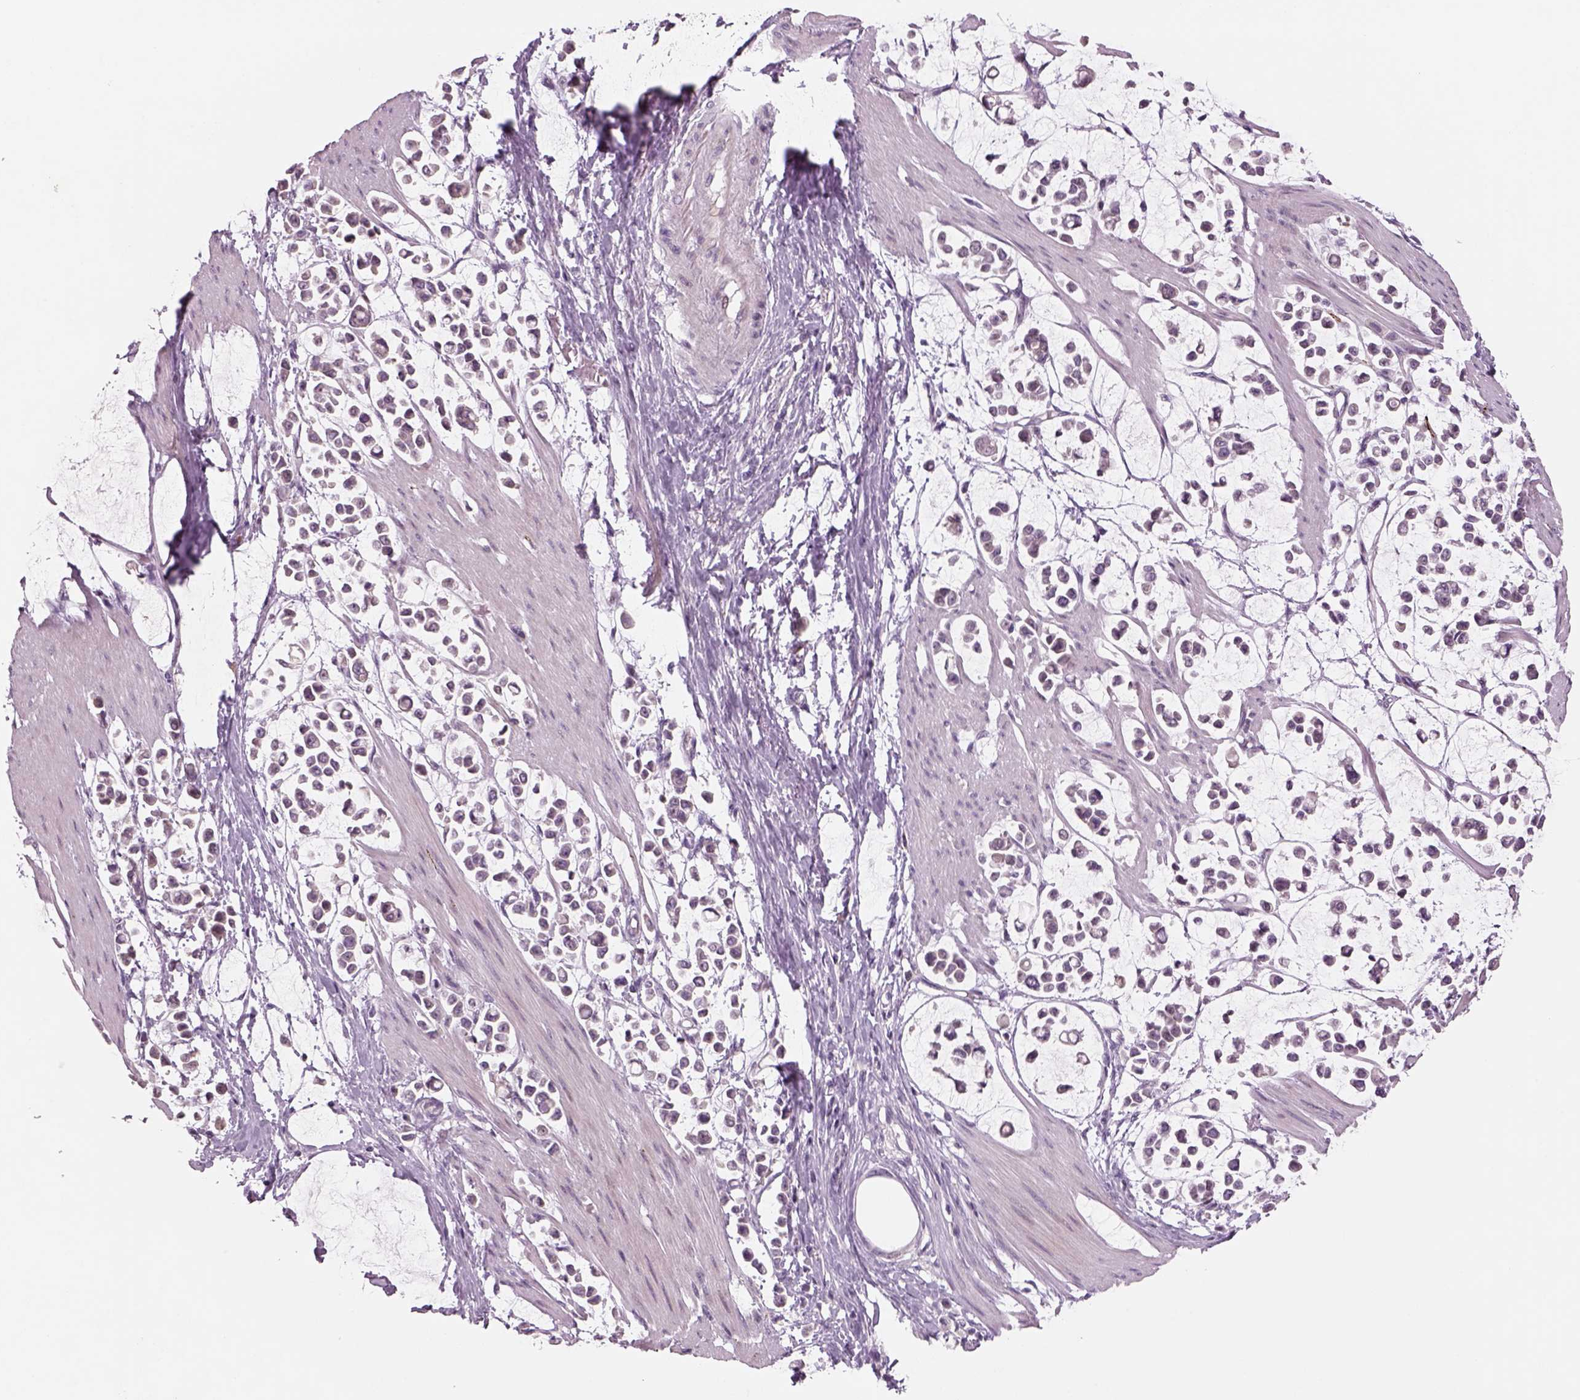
{"staining": {"intensity": "negative", "quantity": "none", "location": "none"}, "tissue": "stomach cancer", "cell_type": "Tumor cells", "image_type": "cancer", "snomed": [{"axis": "morphology", "description": "Adenocarcinoma, NOS"}, {"axis": "topography", "description": "Stomach"}], "caption": "Stomach cancer (adenocarcinoma) was stained to show a protein in brown. There is no significant positivity in tumor cells. Nuclei are stained in blue.", "gene": "PENK", "patient": {"sex": "male", "age": 82}}